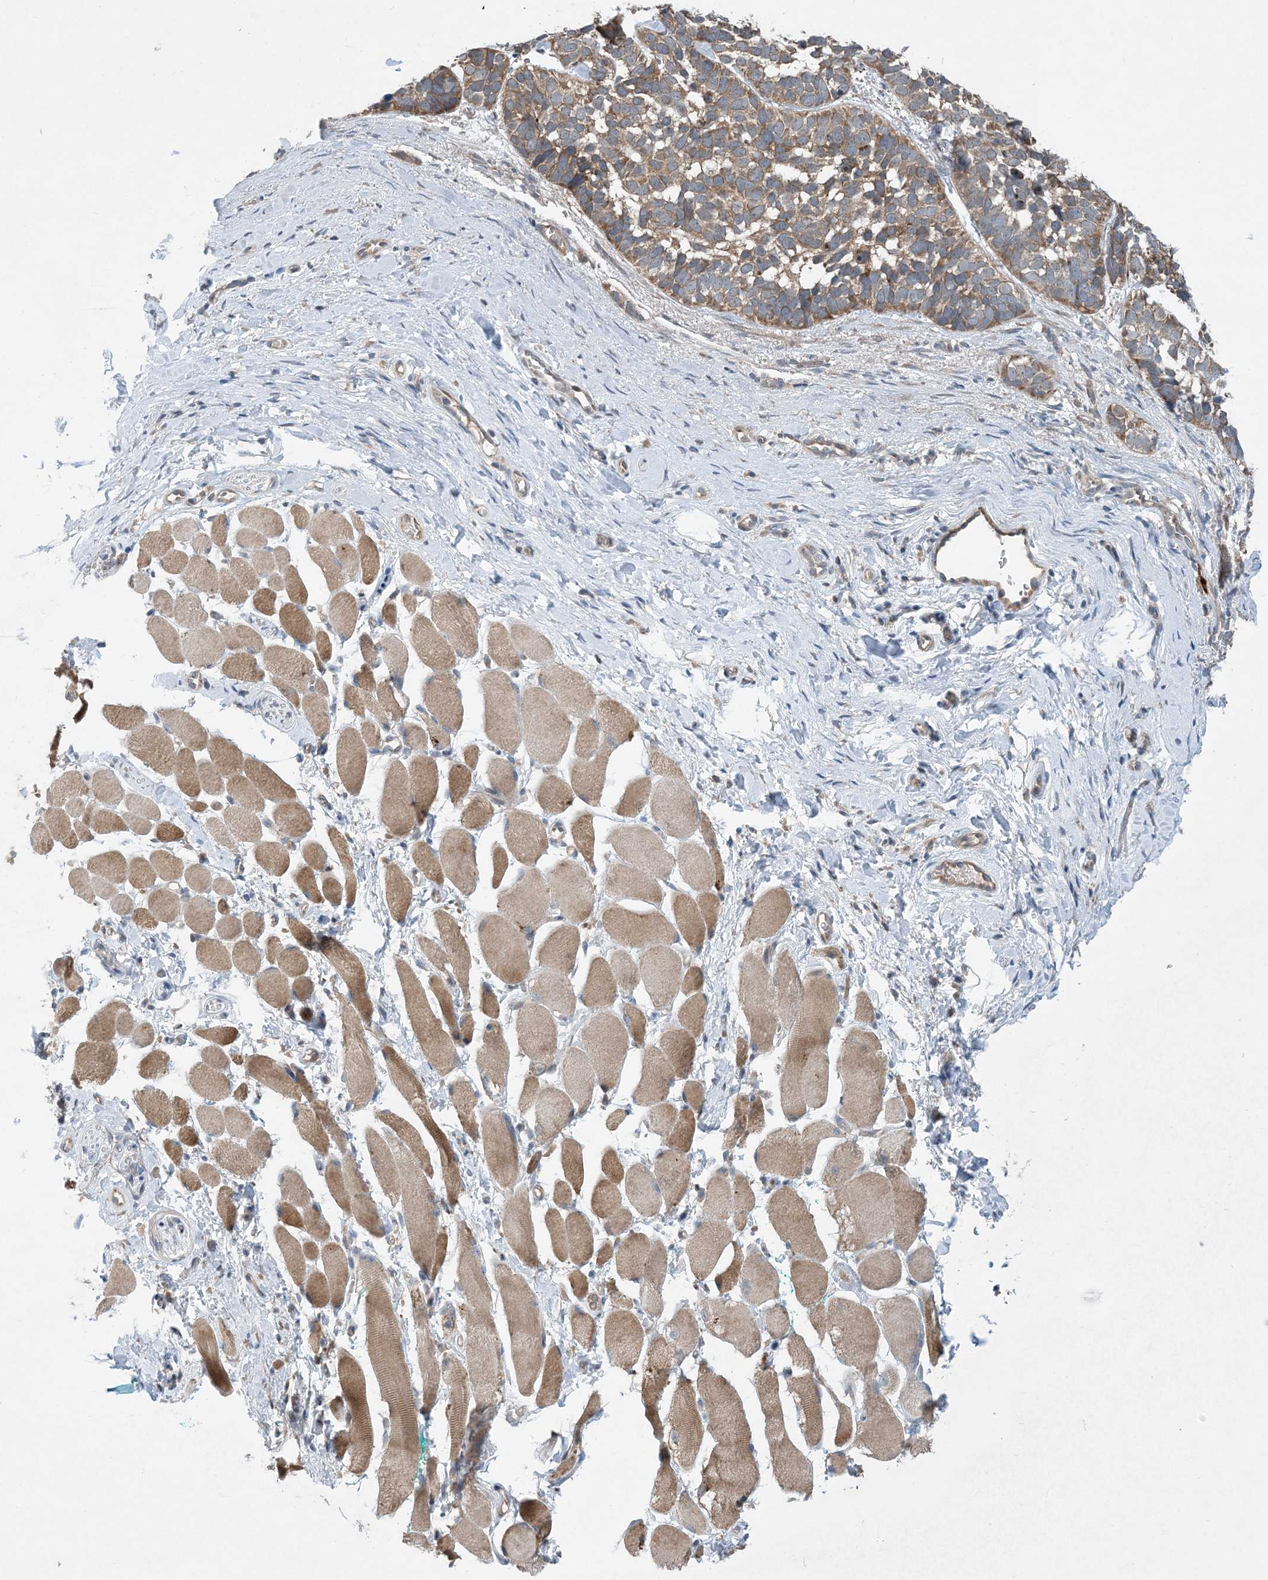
{"staining": {"intensity": "moderate", "quantity": ">75%", "location": "cytoplasmic/membranous"}, "tissue": "skin cancer", "cell_type": "Tumor cells", "image_type": "cancer", "snomed": [{"axis": "morphology", "description": "Basal cell carcinoma"}, {"axis": "topography", "description": "Skin"}], "caption": "DAB (3,3'-diaminobenzidine) immunohistochemical staining of human basal cell carcinoma (skin) demonstrates moderate cytoplasmic/membranous protein staining in approximately >75% of tumor cells.", "gene": "PHOSPHO2", "patient": {"sex": "male", "age": 62}}